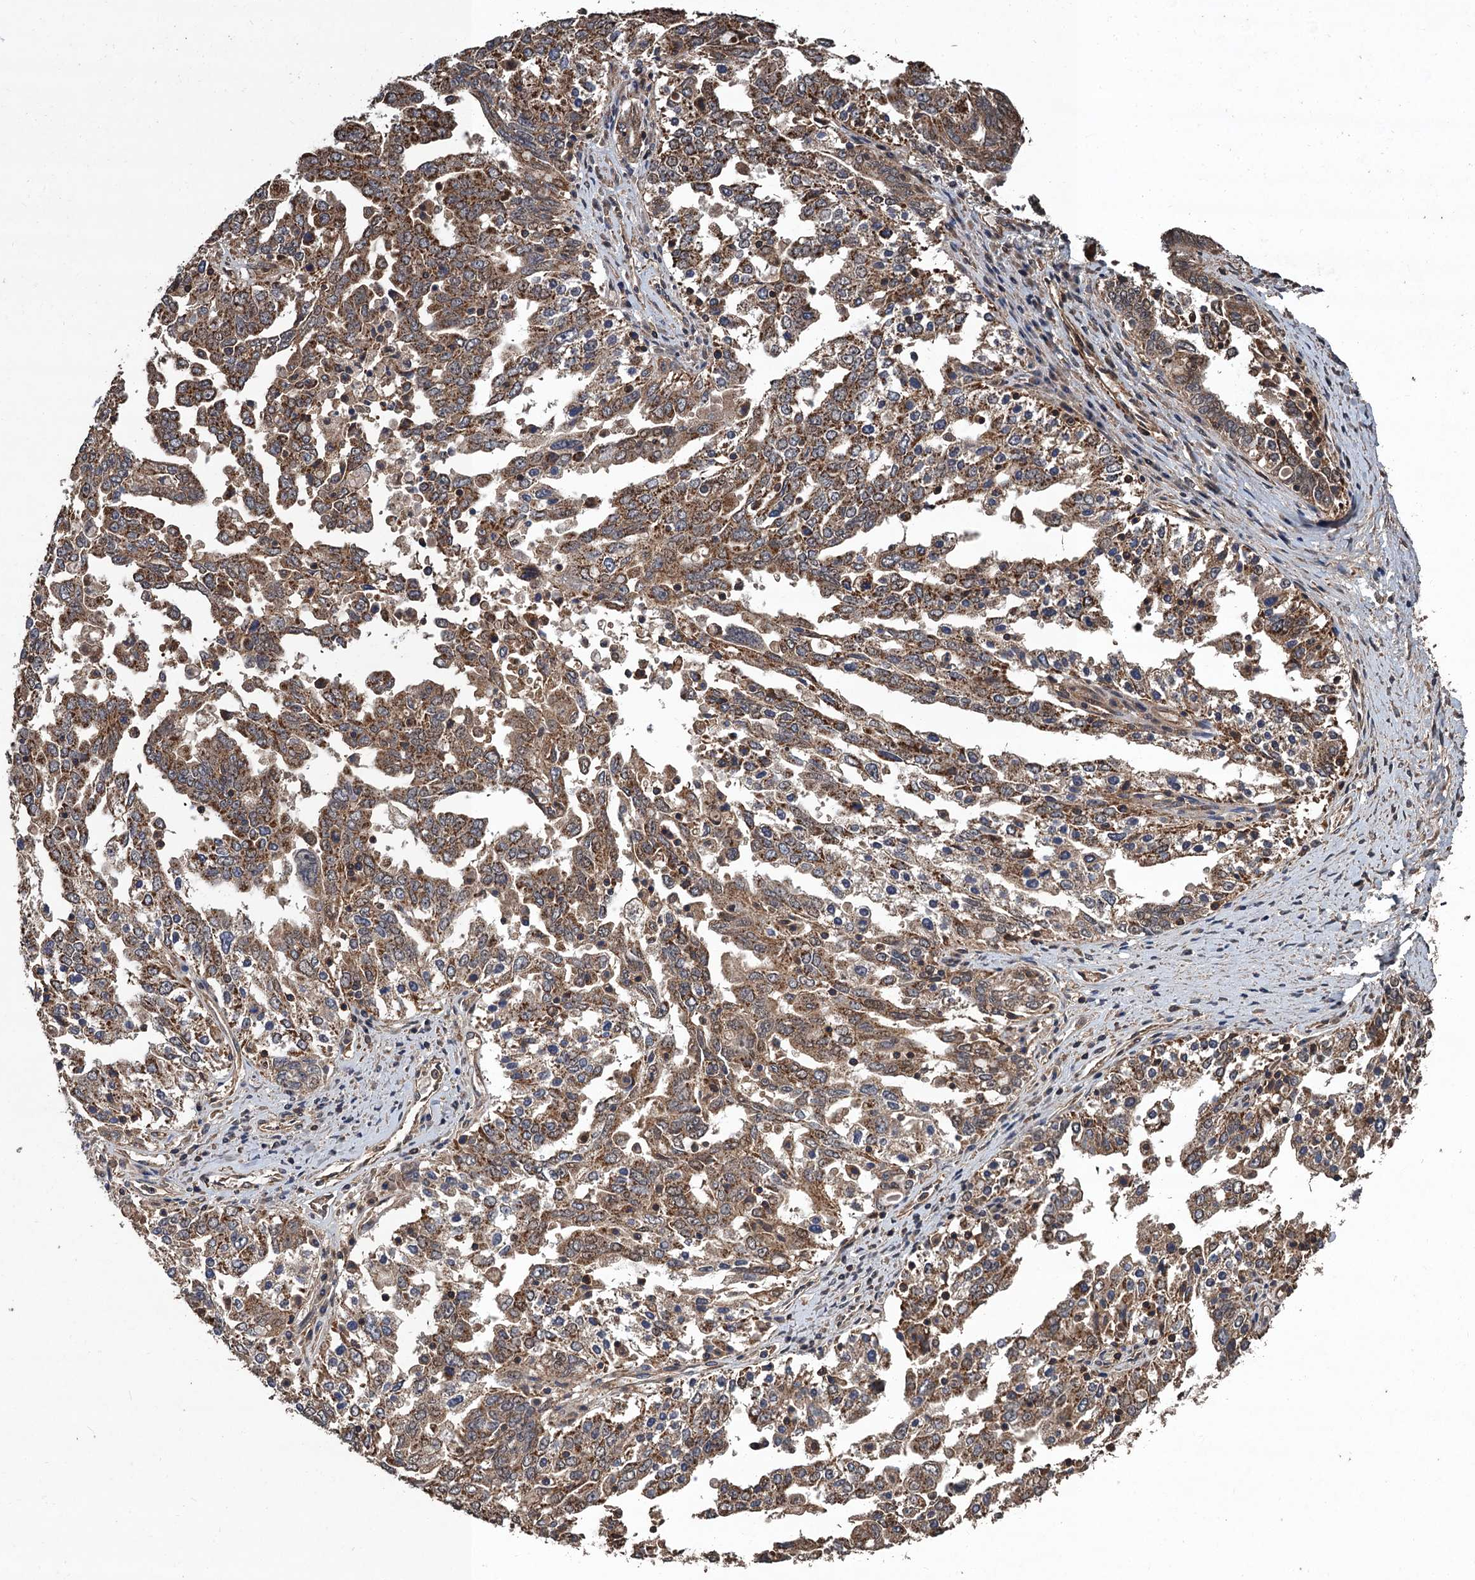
{"staining": {"intensity": "moderate", "quantity": ">75%", "location": "cytoplasmic/membranous"}, "tissue": "ovarian cancer", "cell_type": "Tumor cells", "image_type": "cancer", "snomed": [{"axis": "morphology", "description": "Carcinoma, endometroid"}, {"axis": "topography", "description": "Ovary"}], "caption": "Moderate cytoplasmic/membranous protein expression is seen in approximately >75% of tumor cells in ovarian cancer.", "gene": "PPP4R1", "patient": {"sex": "female", "age": 62}}